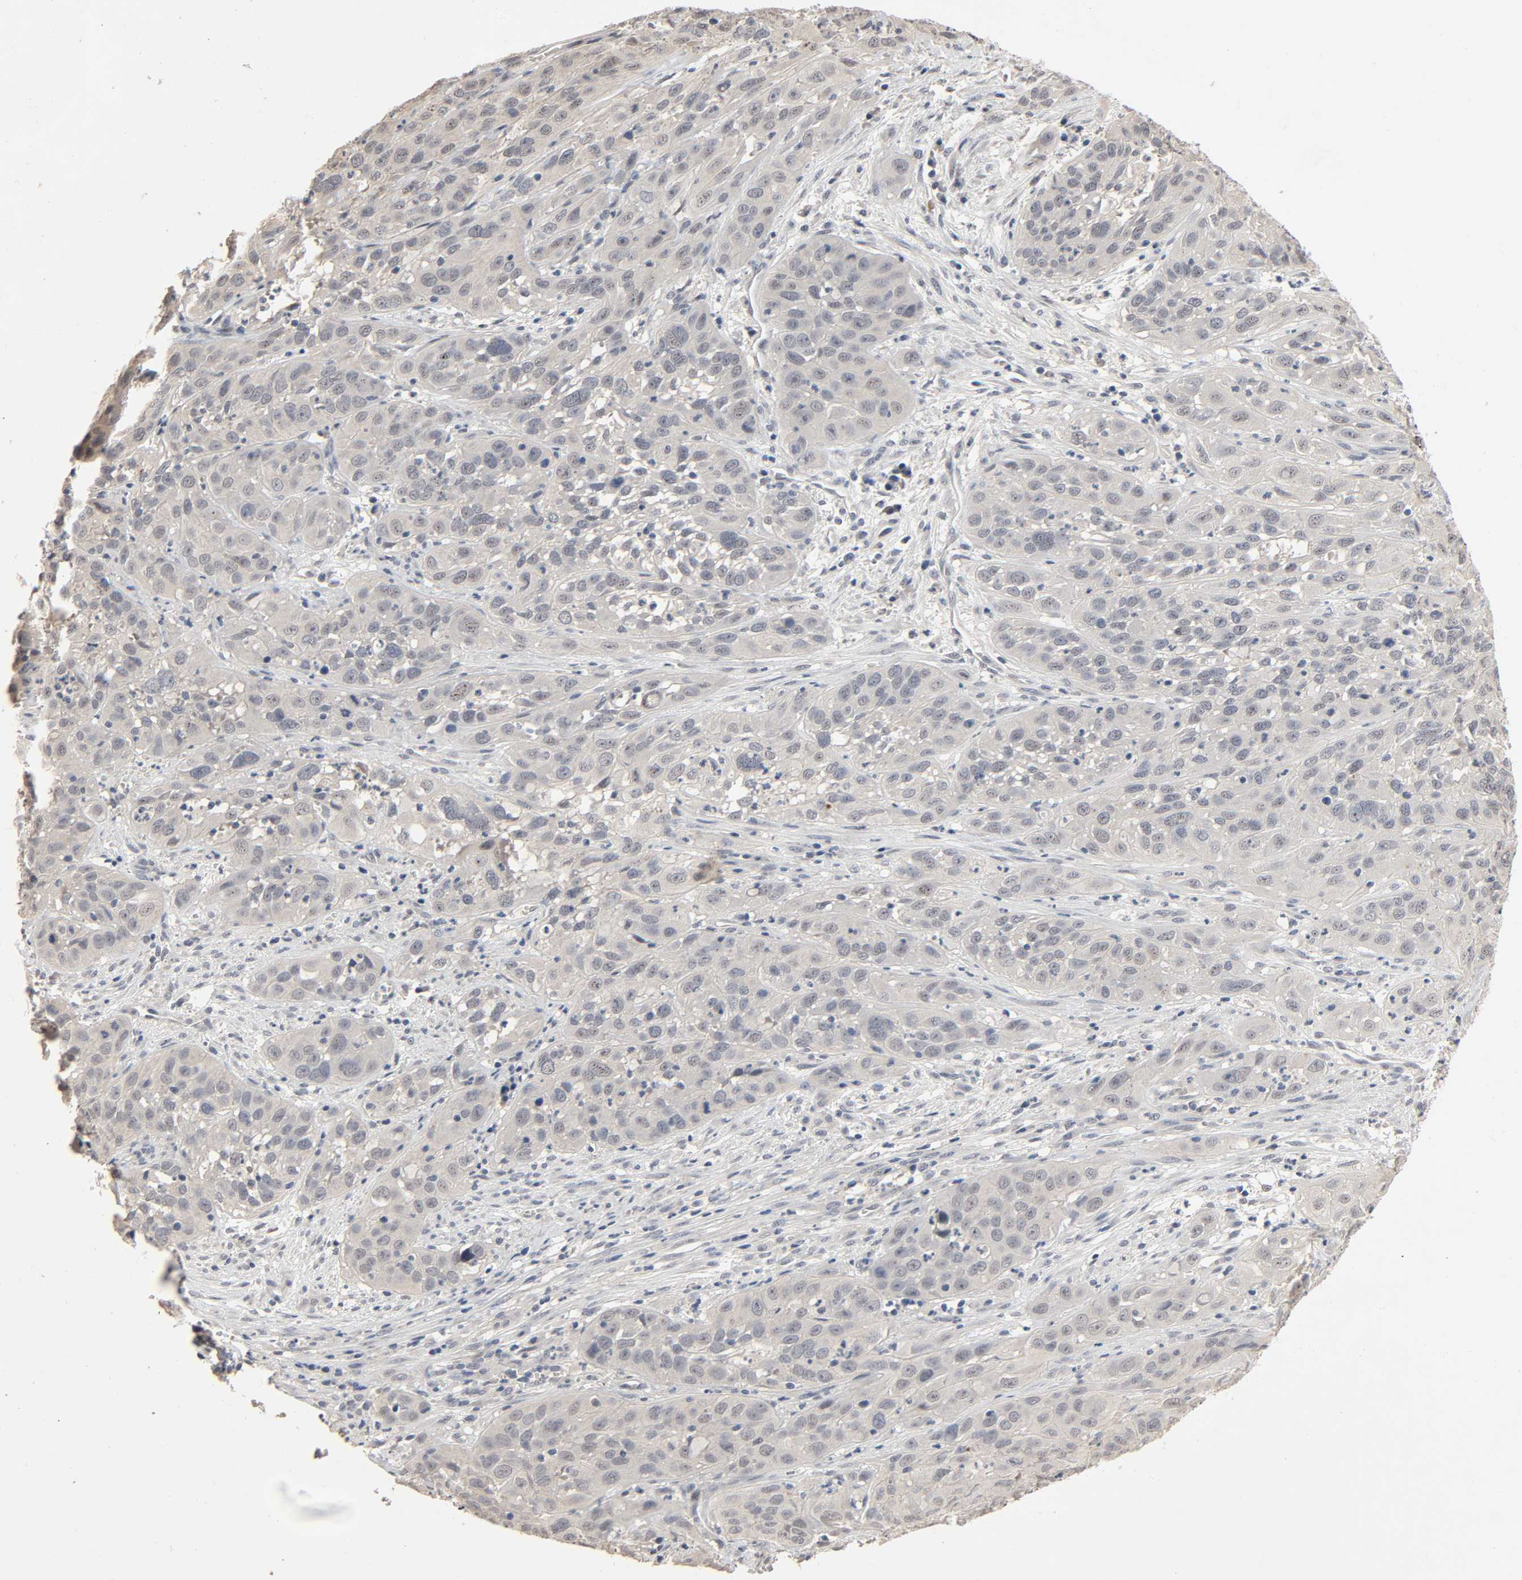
{"staining": {"intensity": "negative", "quantity": "none", "location": "none"}, "tissue": "cervical cancer", "cell_type": "Tumor cells", "image_type": "cancer", "snomed": [{"axis": "morphology", "description": "Squamous cell carcinoma, NOS"}, {"axis": "topography", "description": "Cervix"}], "caption": "An immunohistochemistry micrograph of squamous cell carcinoma (cervical) is shown. There is no staining in tumor cells of squamous cell carcinoma (cervical). (Stains: DAB IHC with hematoxylin counter stain, Microscopy: brightfield microscopy at high magnification).", "gene": "MAGEA8", "patient": {"sex": "female", "age": 32}}